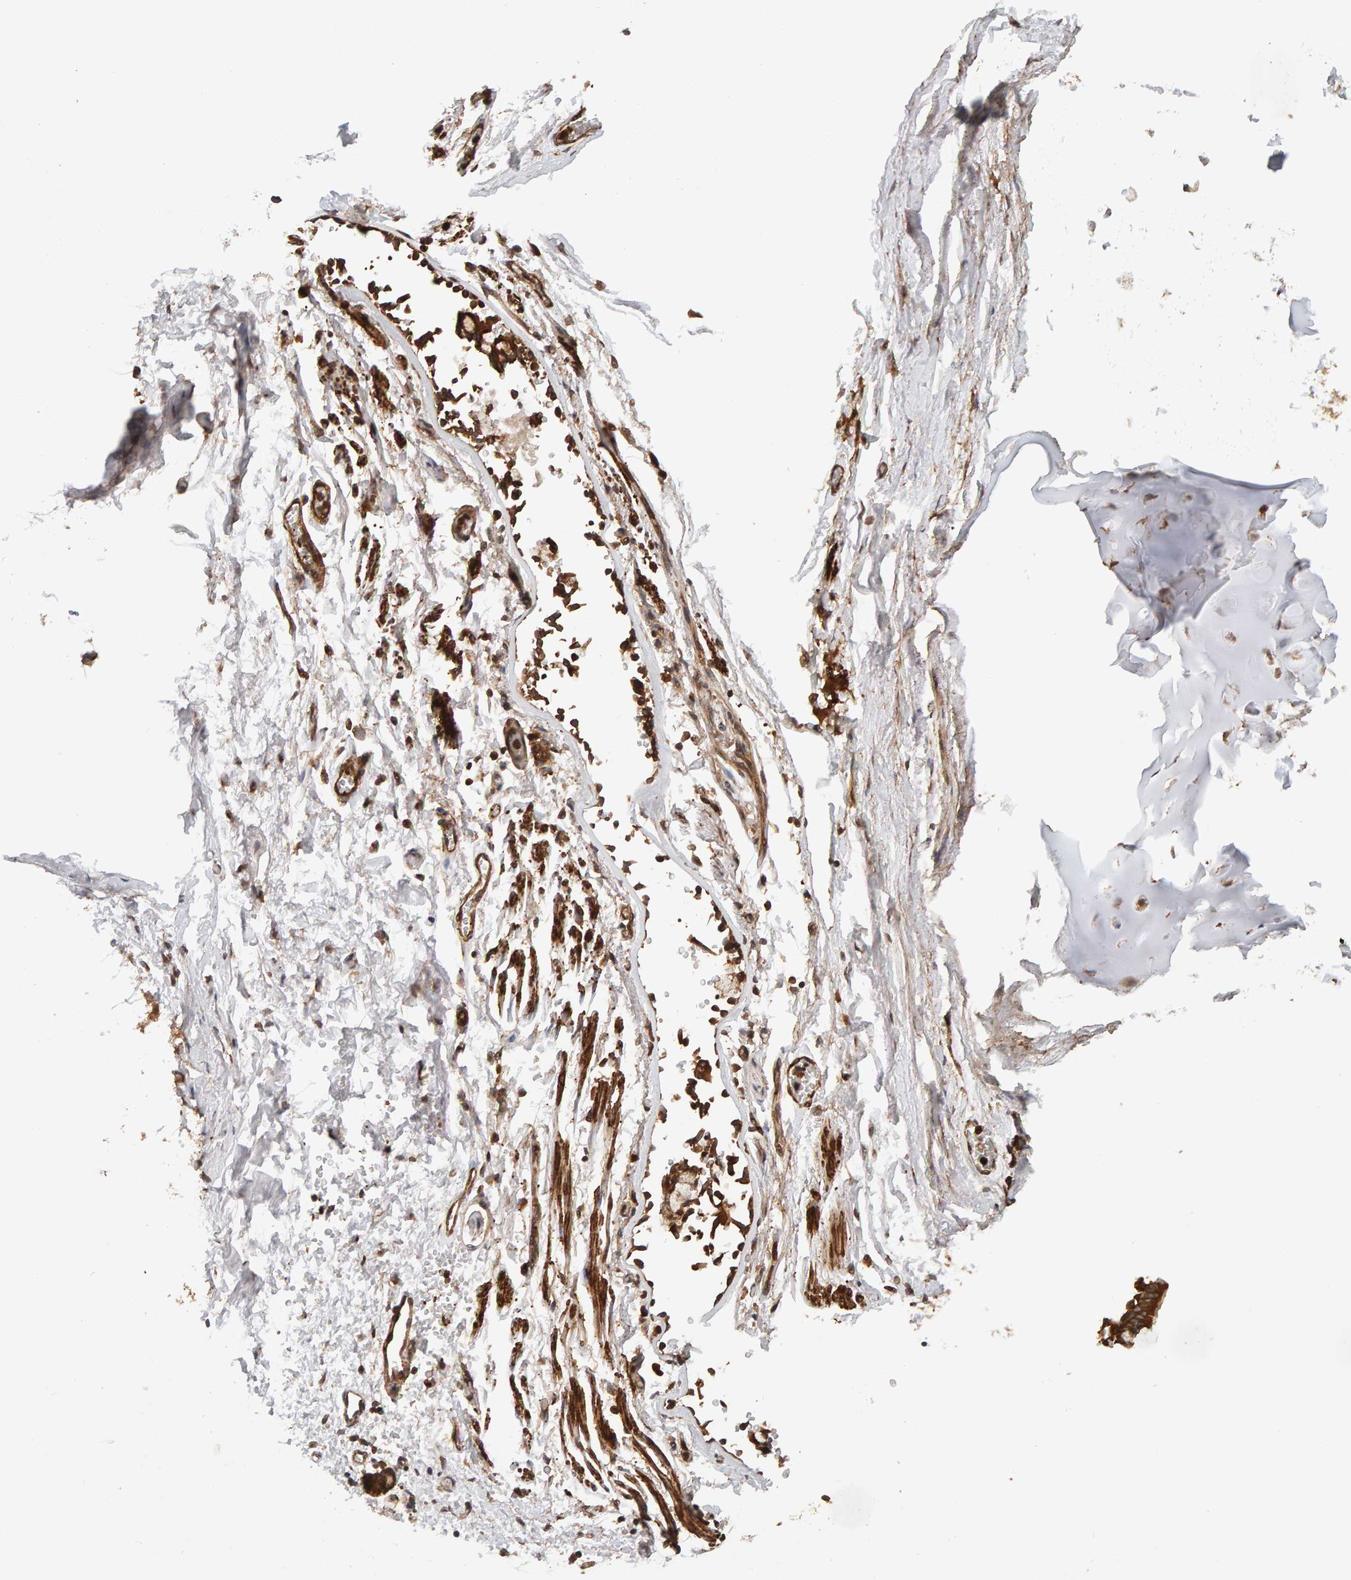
{"staining": {"intensity": "strong", "quantity": ">75%", "location": "cytoplasmic/membranous"}, "tissue": "adipose tissue", "cell_type": "Adipocytes", "image_type": "normal", "snomed": [{"axis": "morphology", "description": "Normal tissue, NOS"}, {"axis": "topography", "description": "Cartilage tissue"}, {"axis": "topography", "description": "Lung"}], "caption": "The image exhibits a brown stain indicating the presence of a protein in the cytoplasmic/membranous of adipocytes in adipose tissue. (brown staining indicates protein expression, while blue staining denotes nuclei).", "gene": "SYNRG", "patient": {"sex": "female", "age": 77}}